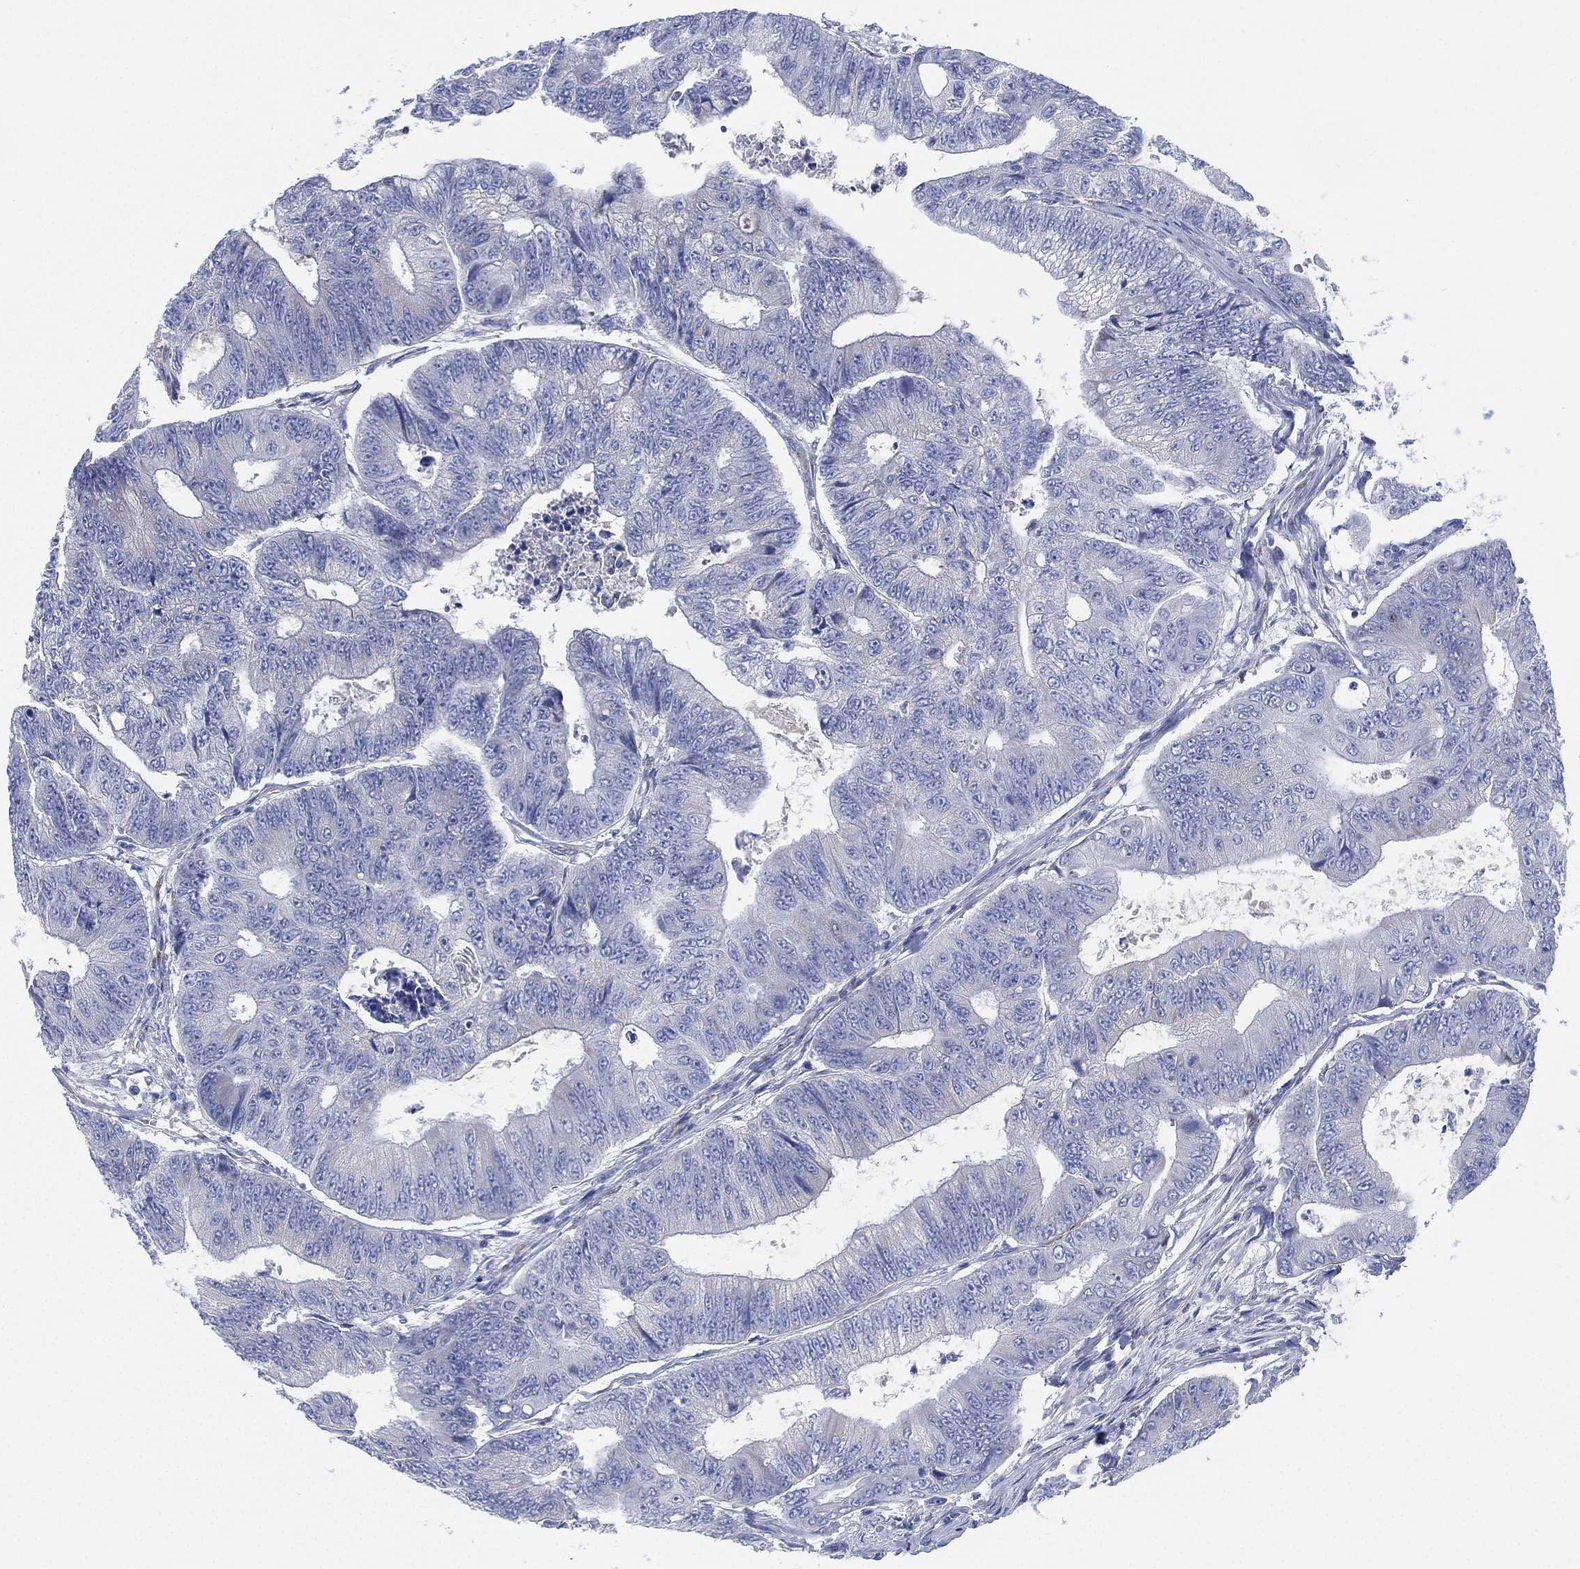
{"staining": {"intensity": "negative", "quantity": "none", "location": "none"}, "tissue": "colorectal cancer", "cell_type": "Tumor cells", "image_type": "cancer", "snomed": [{"axis": "morphology", "description": "Adenocarcinoma, NOS"}, {"axis": "topography", "description": "Colon"}], "caption": "There is no significant staining in tumor cells of colorectal cancer (adenocarcinoma). (DAB (3,3'-diaminobenzidine) immunohistochemistry (IHC) with hematoxylin counter stain).", "gene": "ADAD2", "patient": {"sex": "female", "age": 48}}